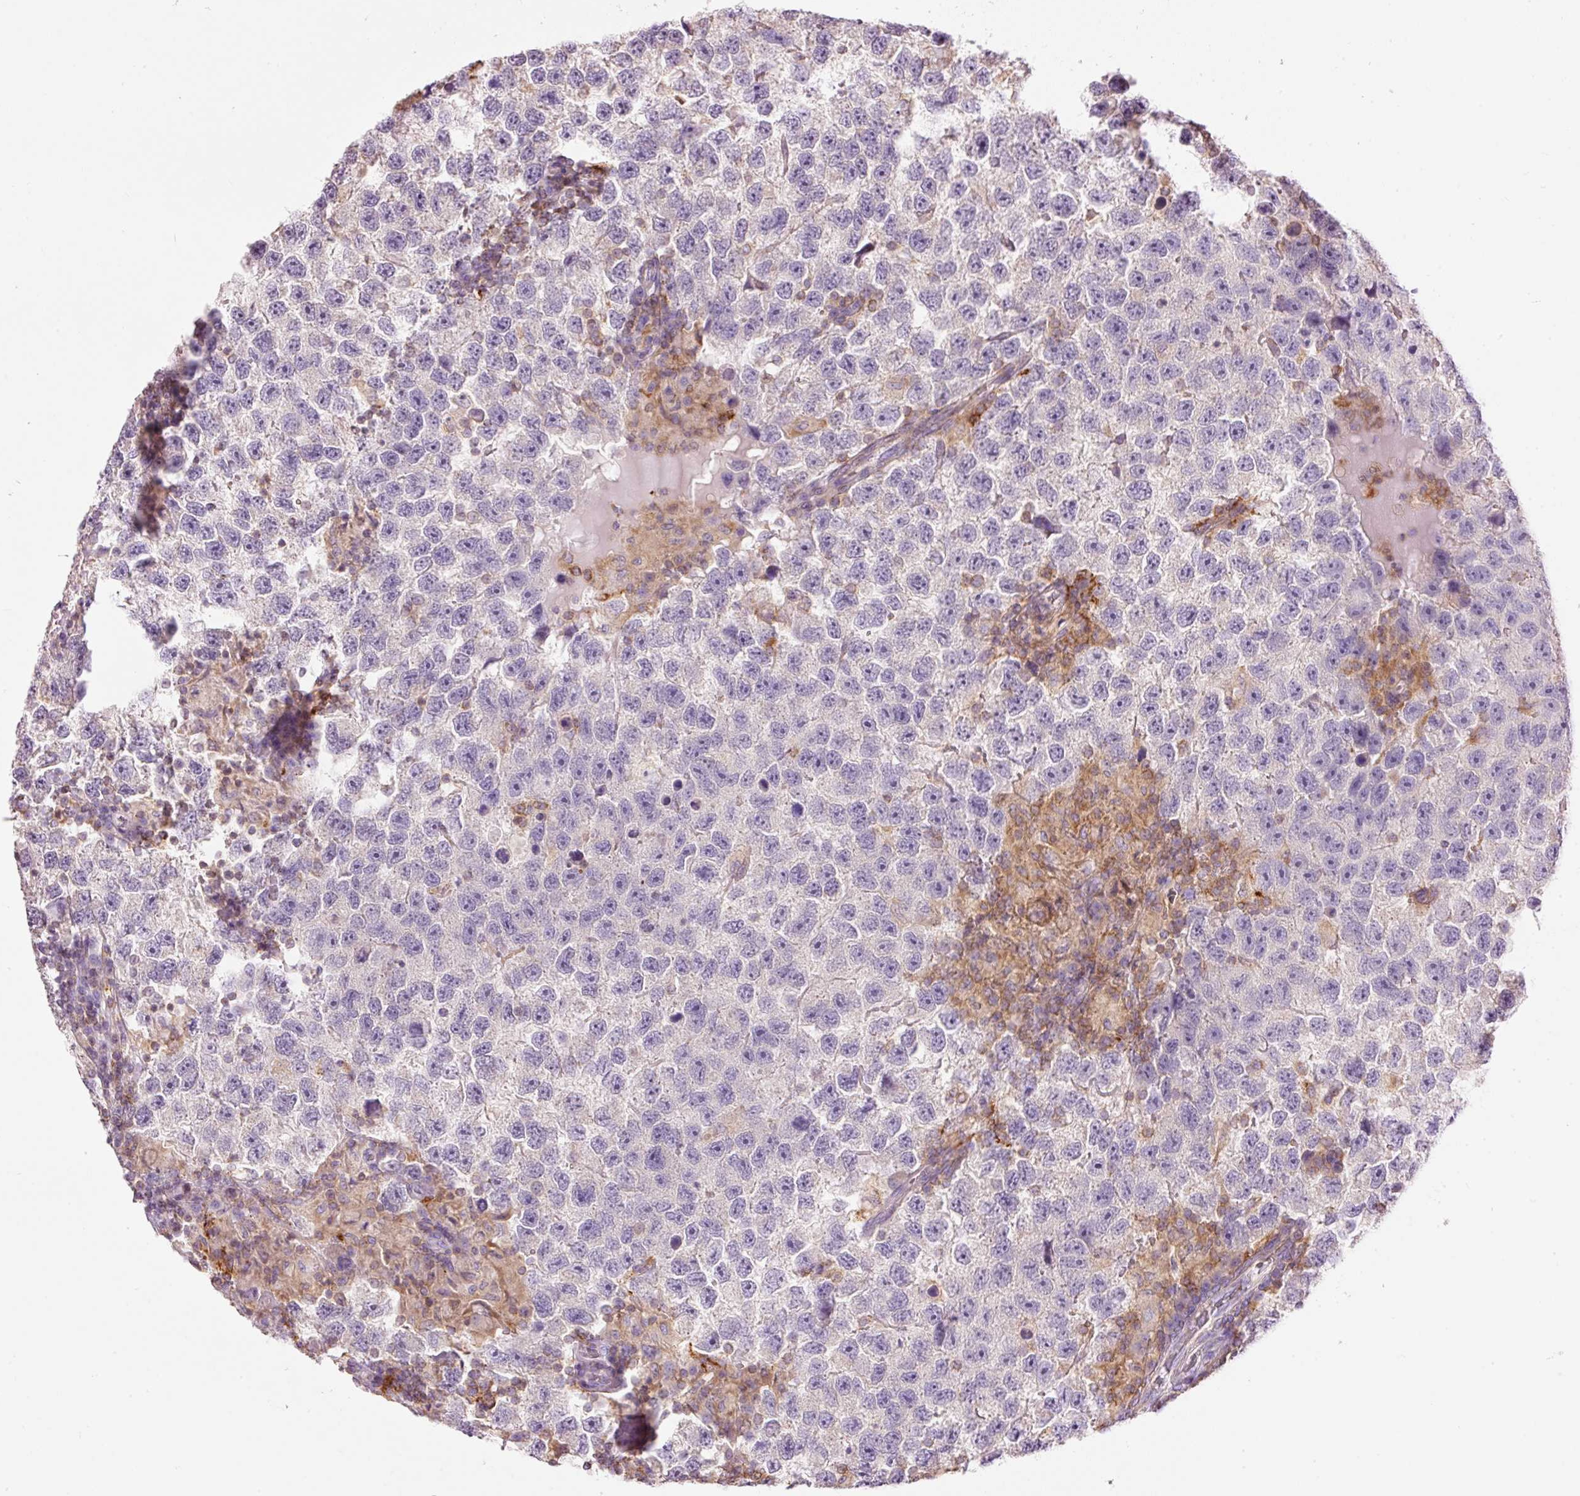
{"staining": {"intensity": "negative", "quantity": "none", "location": "none"}, "tissue": "testis cancer", "cell_type": "Tumor cells", "image_type": "cancer", "snomed": [{"axis": "morphology", "description": "Seminoma, NOS"}, {"axis": "topography", "description": "Testis"}], "caption": "Photomicrograph shows no protein positivity in tumor cells of seminoma (testis) tissue.", "gene": "DOK6", "patient": {"sex": "male", "age": 26}}